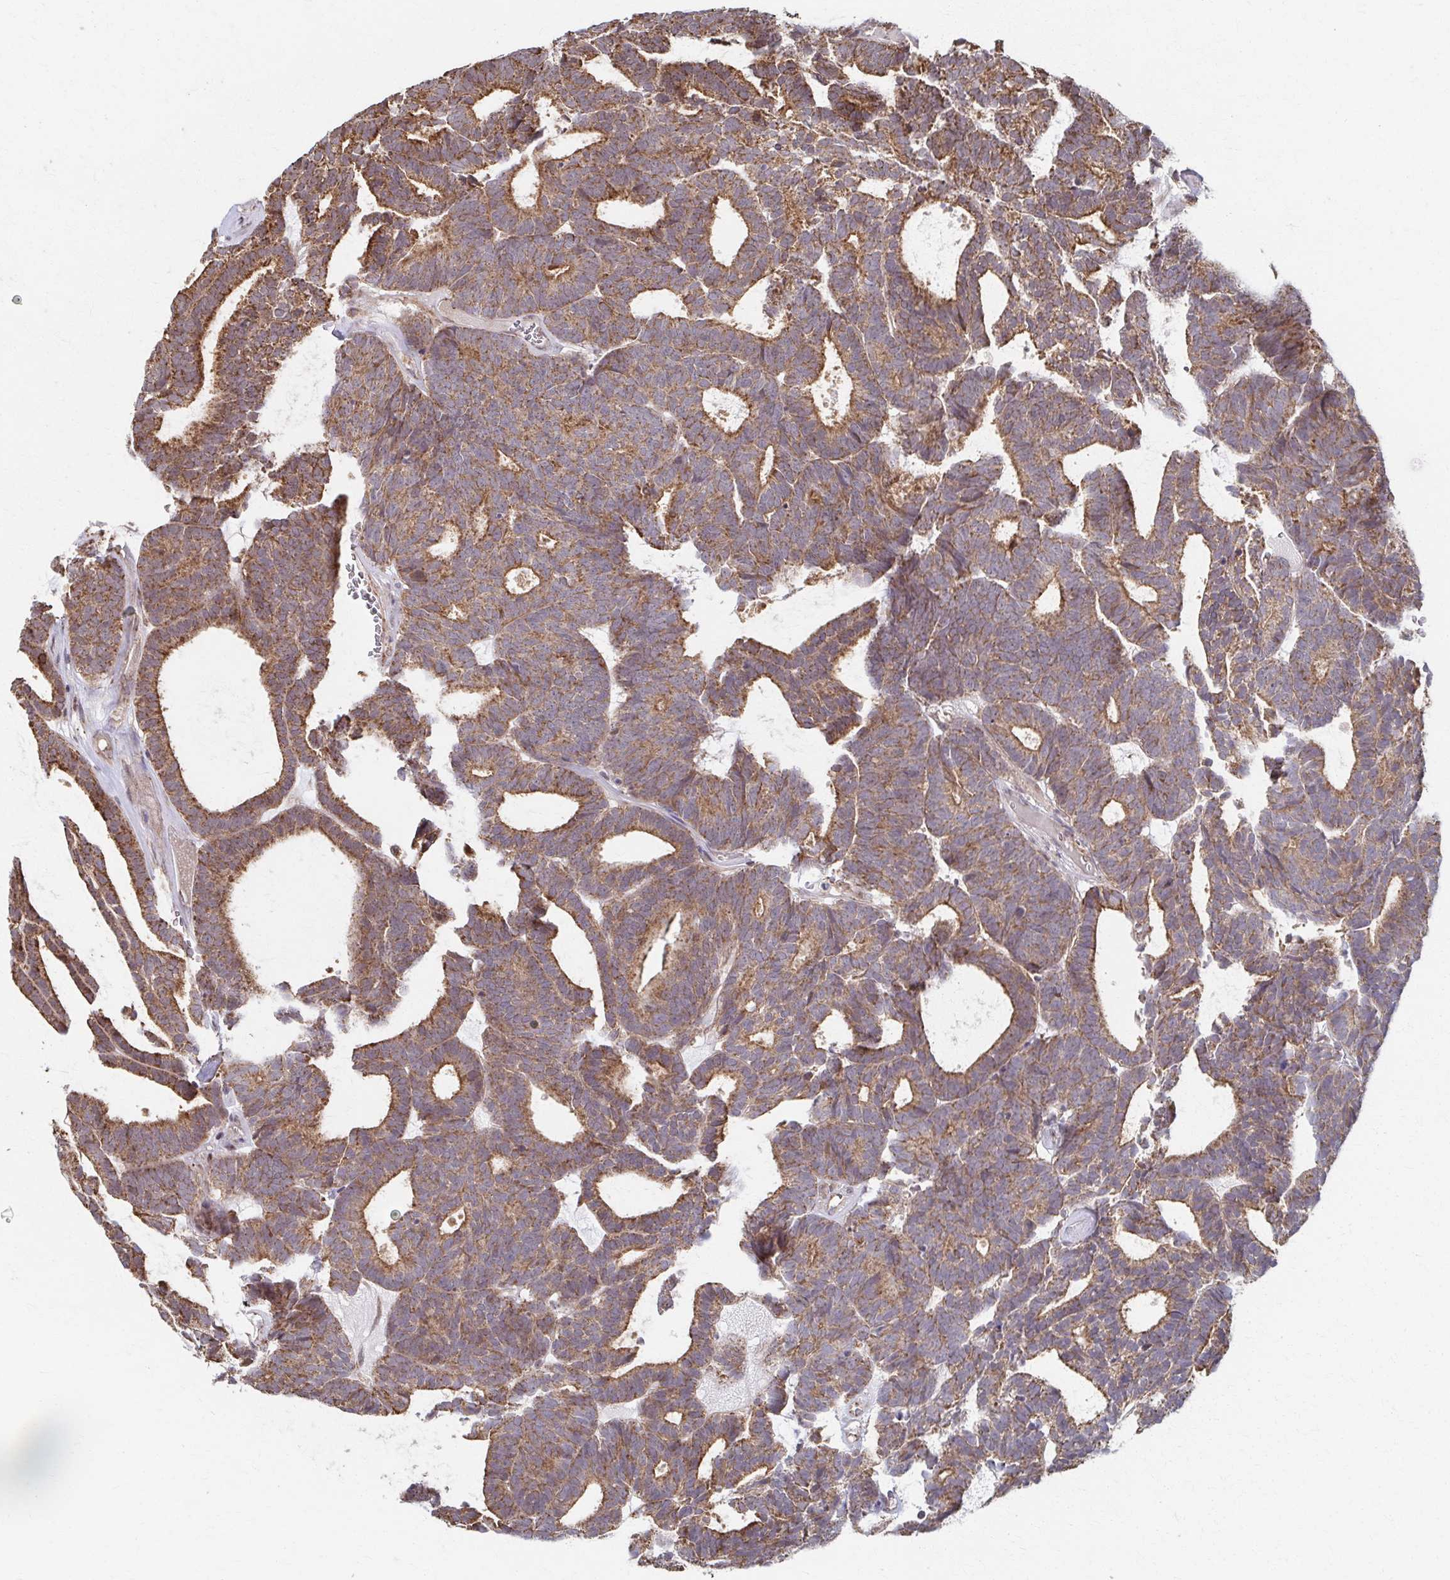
{"staining": {"intensity": "moderate", "quantity": ">75%", "location": "cytoplasmic/membranous"}, "tissue": "head and neck cancer", "cell_type": "Tumor cells", "image_type": "cancer", "snomed": [{"axis": "morphology", "description": "Adenocarcinoma, NOS"}, {"axis": "topography", "description": "Head-Neck"}], "caption": "DAB (3,3'-diaminobenzidine) immunohistochemical staining of head and neck cancer reveals moderate cytoplasmic/membranous protein staining in about >75% of tumor cells.", "gene": "KLHL34", "patient": {"sex": "female", "age": 81}}